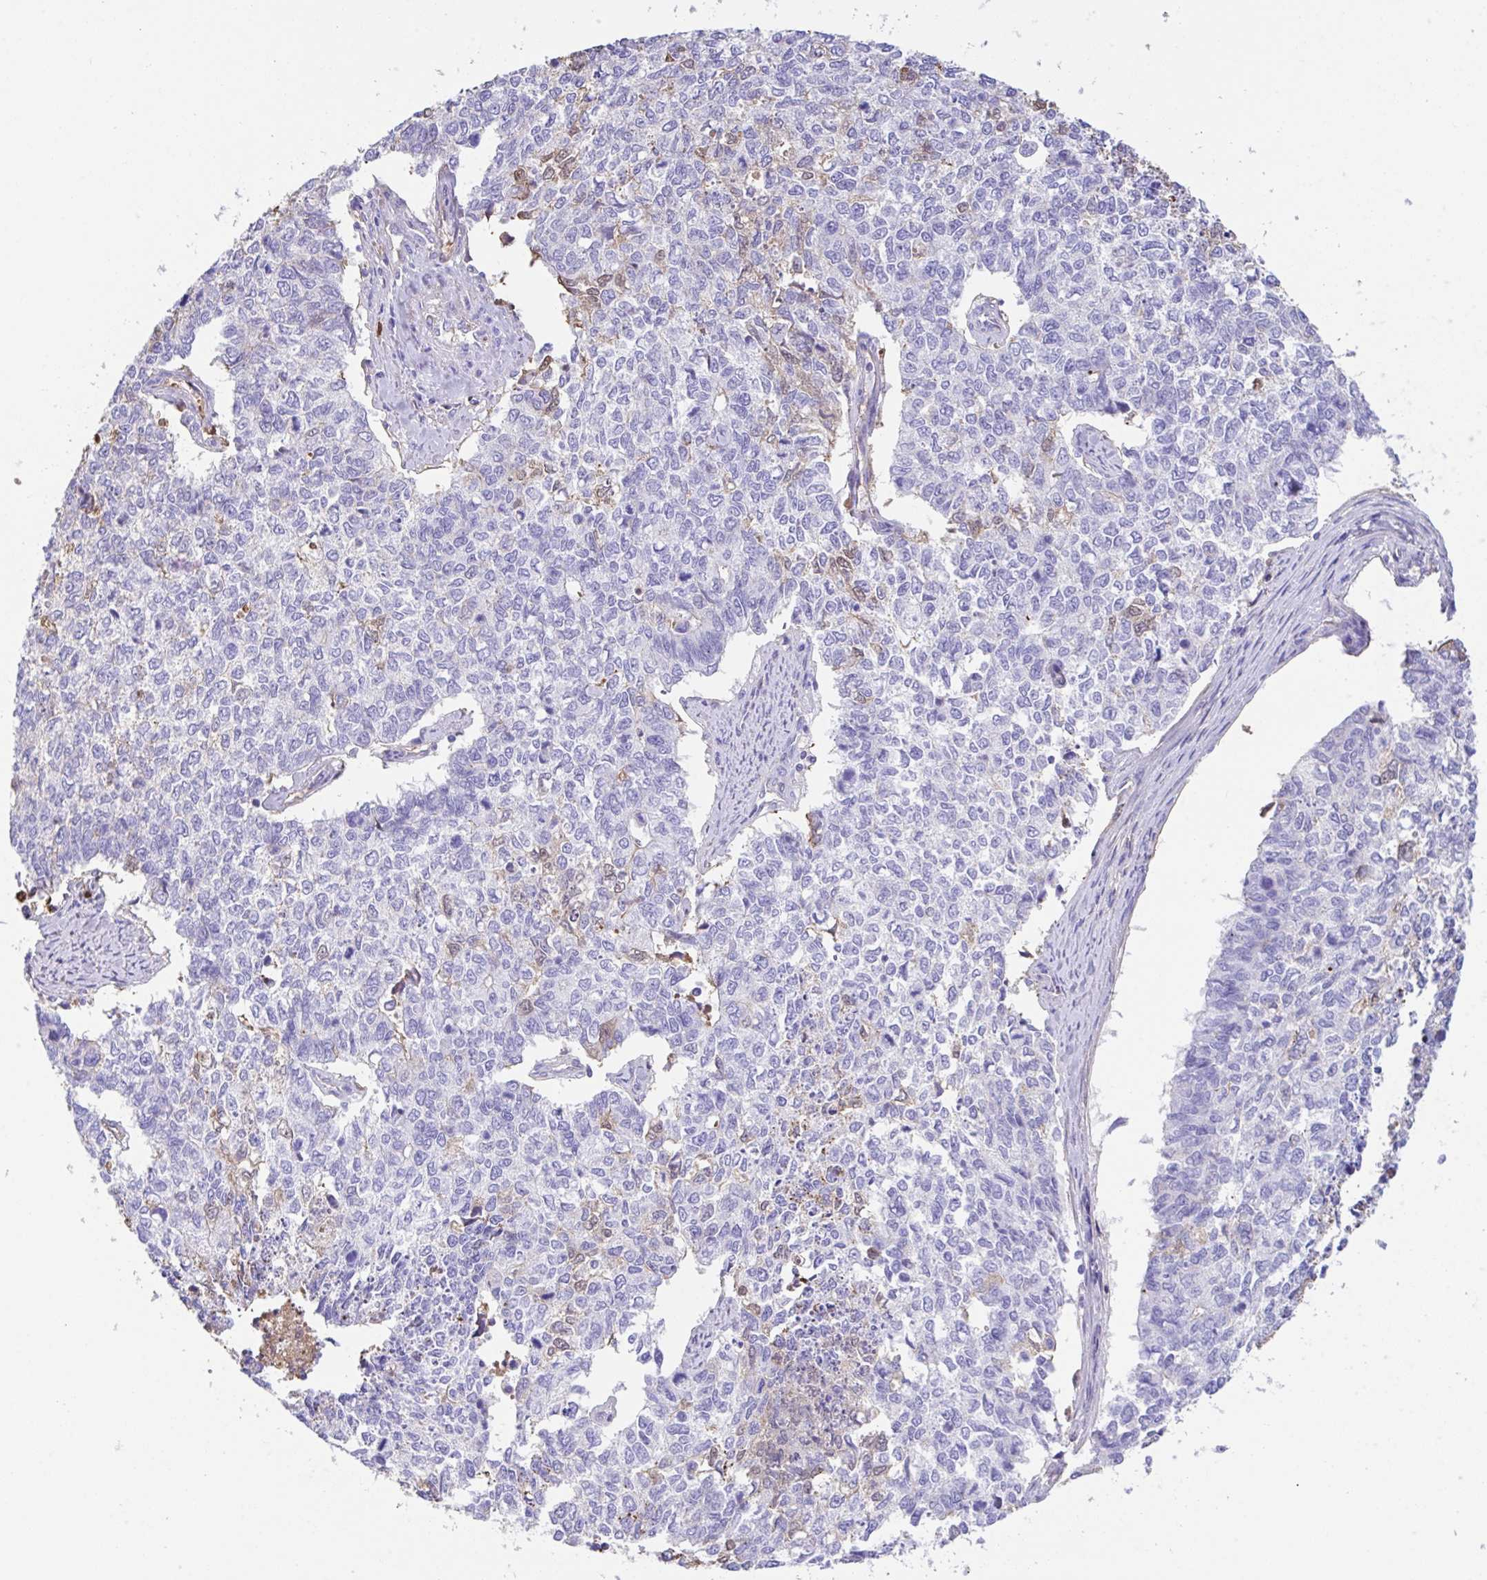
{"staining": {"intensity": "weak", "quantity": "<25%", "location": "cytoplasmic/membranous"}, "tissue": "cervical cancer", "cell_type": "Tumor cells", "image_type": "cancer", "snomed": [{"axis": "morphology", "description": "Adenocarcinoma, NOS"}, {"axis": "topography", "description": "Cervix"}], "caption": "A photomicrograph of cervical adenocarcinoma stained for a protein displays no brown staining in tumor cells.", "gene": "HOXC12", "patient": {"sex": "female", "age": 63}}